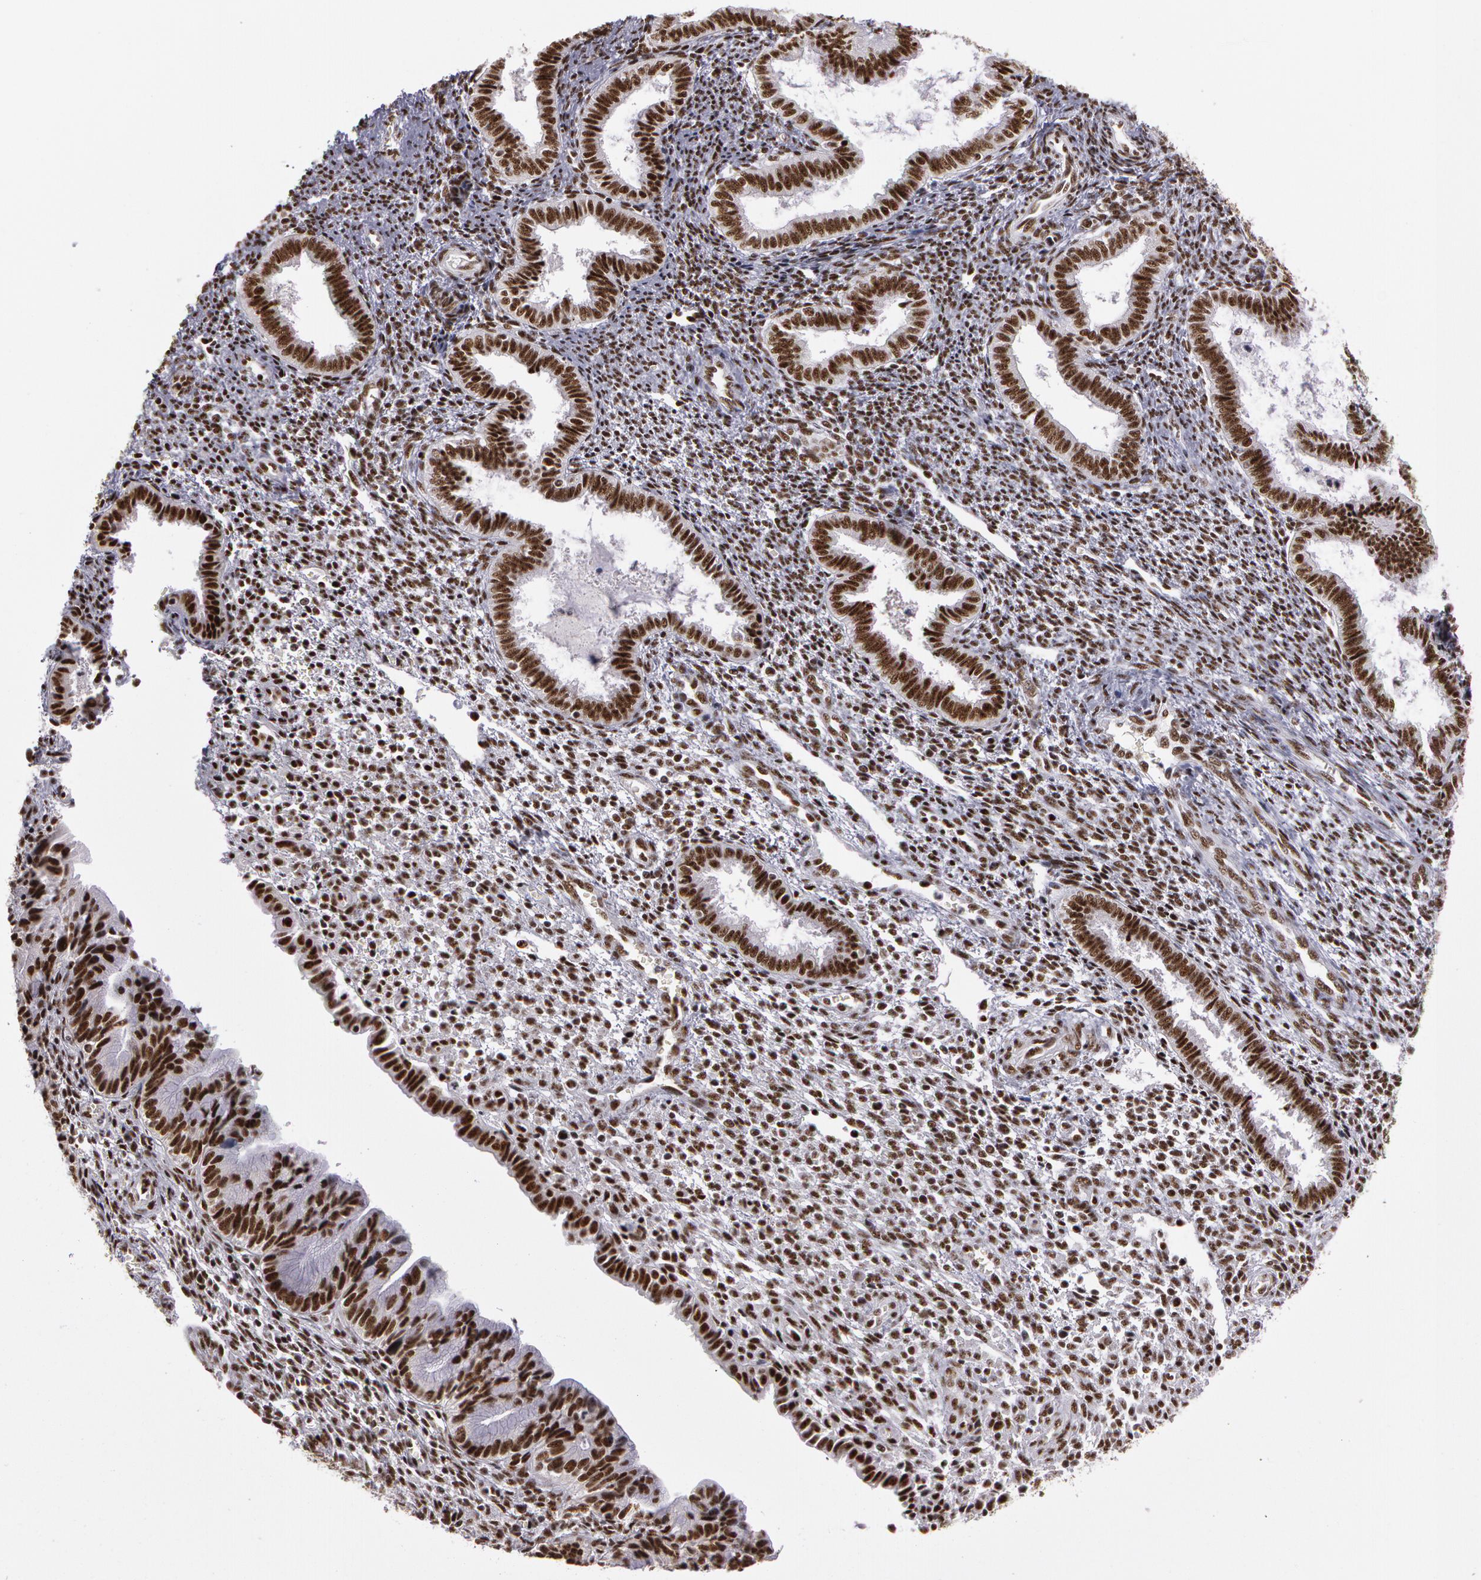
{"staining": {"intensity": "moderate", "quantity": ">75%", "location": "nuclear"}, "tissue": "endometrium", "cell_type": "Cells in endometrial stroma", "image_type": "normal", "snomed": [{"axis": "morphology", "description": "Normal tissue, NOS"}, {"axis": "topography", "description": "Endometrium"}], "caption": "IHC (DAB) staining of normal human endometrium displays moderate nuclear protein expression in about >75% of cells in endometrial stroma. Nuclei are stained in blue.", "gene": "PNN", "patient": {"sex": "female", "age": 36}}